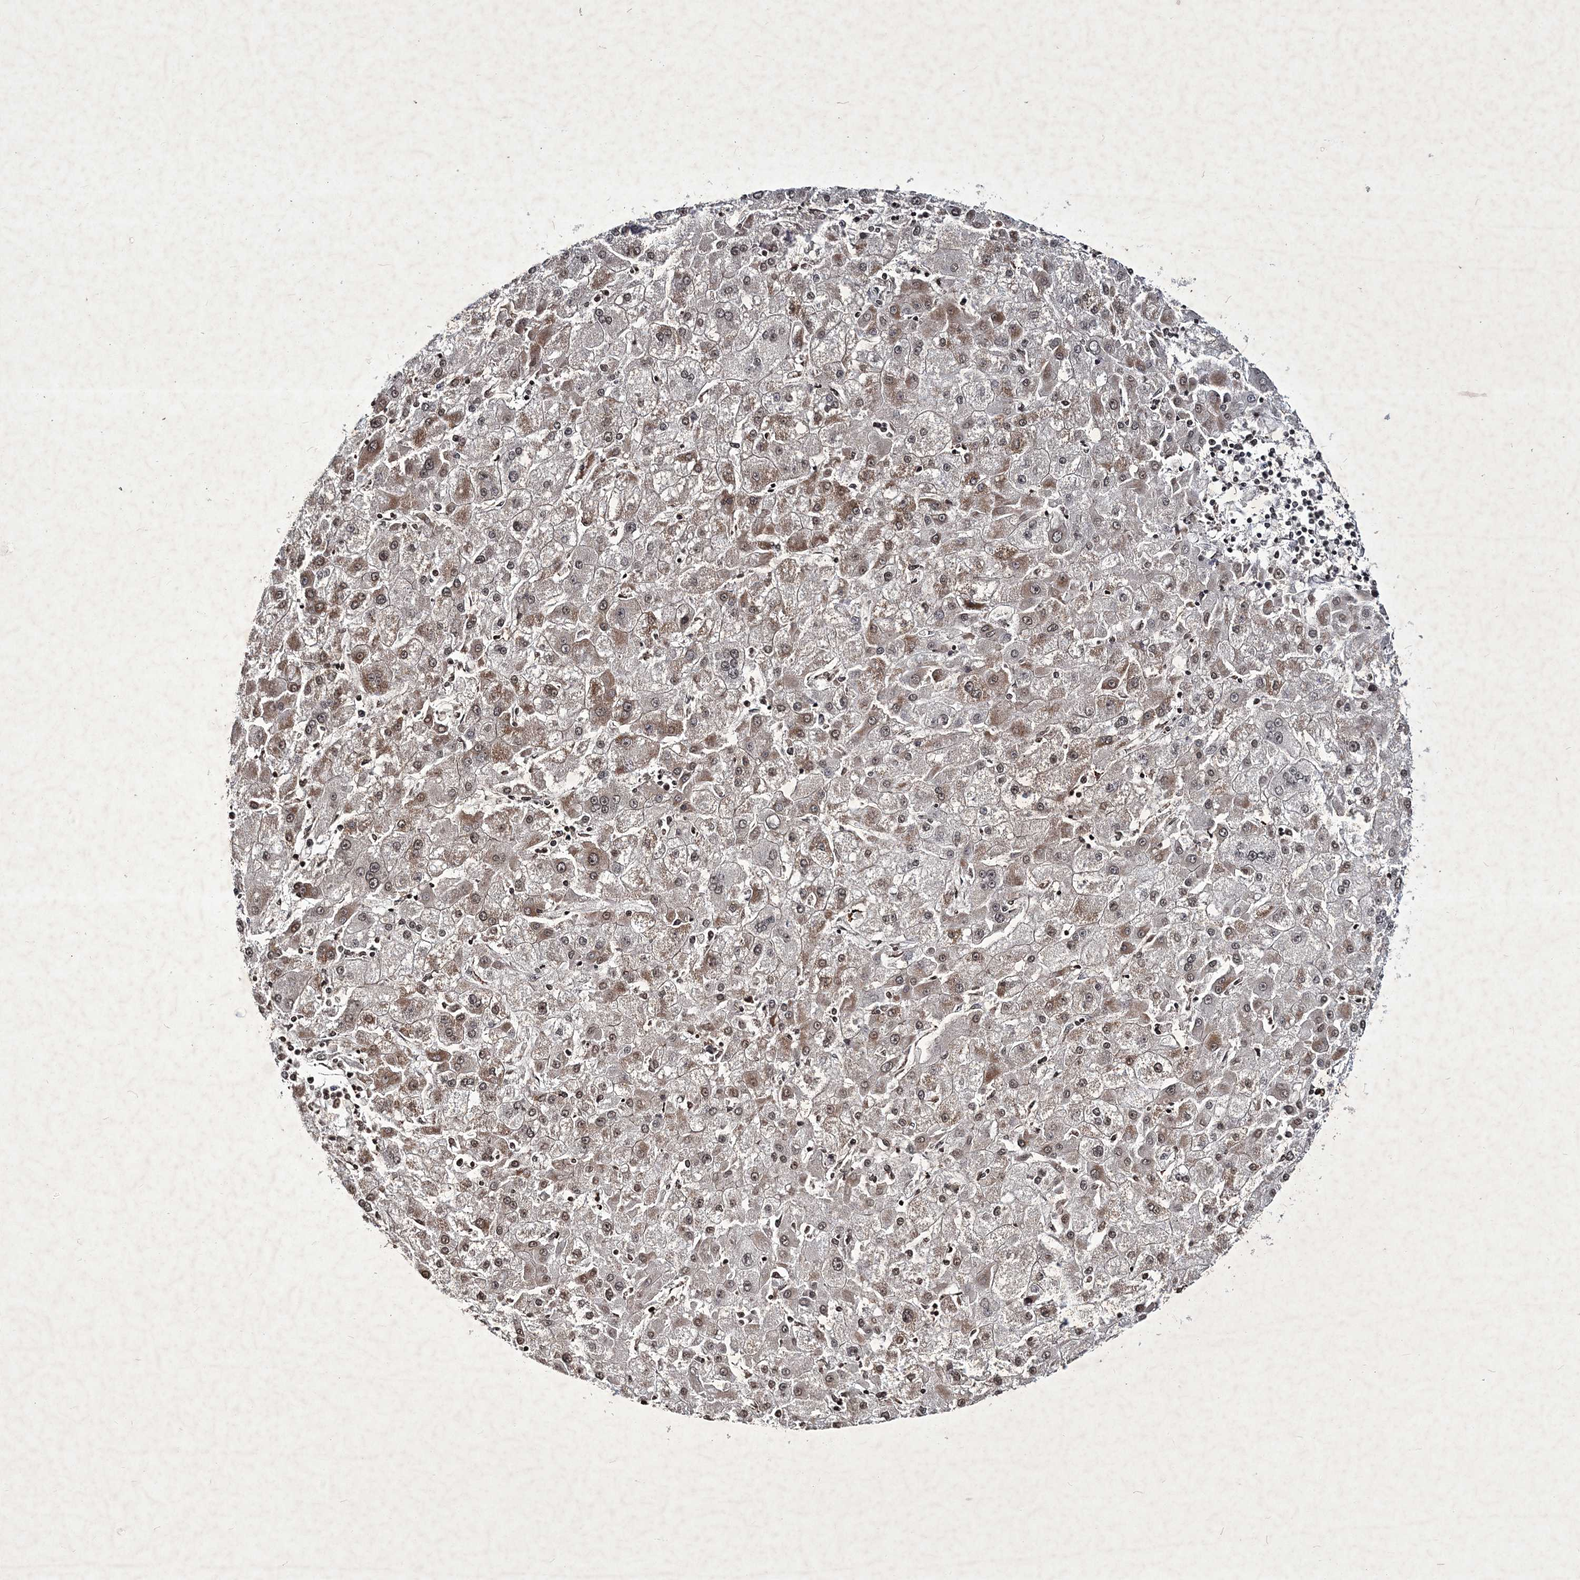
{"staining": {"intensity": "moderate", "quantity": ">75%", "location": "cytoplasmic/membranous,nuclear"}, "tissue": "liver cancer", "cell_type": "Tumor cells", "image_type": "cancer", "snomed": [{"axis": "morphology", "description": "Carcinoma, Hepatocellular, NOS"}, {"axis": "topography", "description": "Liver"}], "caption": "Immunohistochemical staining of human liver hepatocellular carcinoma displays medium levels of moderate cytoplasmic/membranous and nuclear protein positivity in about >75% of tumor cells.", "gene": "SOWAHB", "patient": {"sex": "male", "age": 72}}